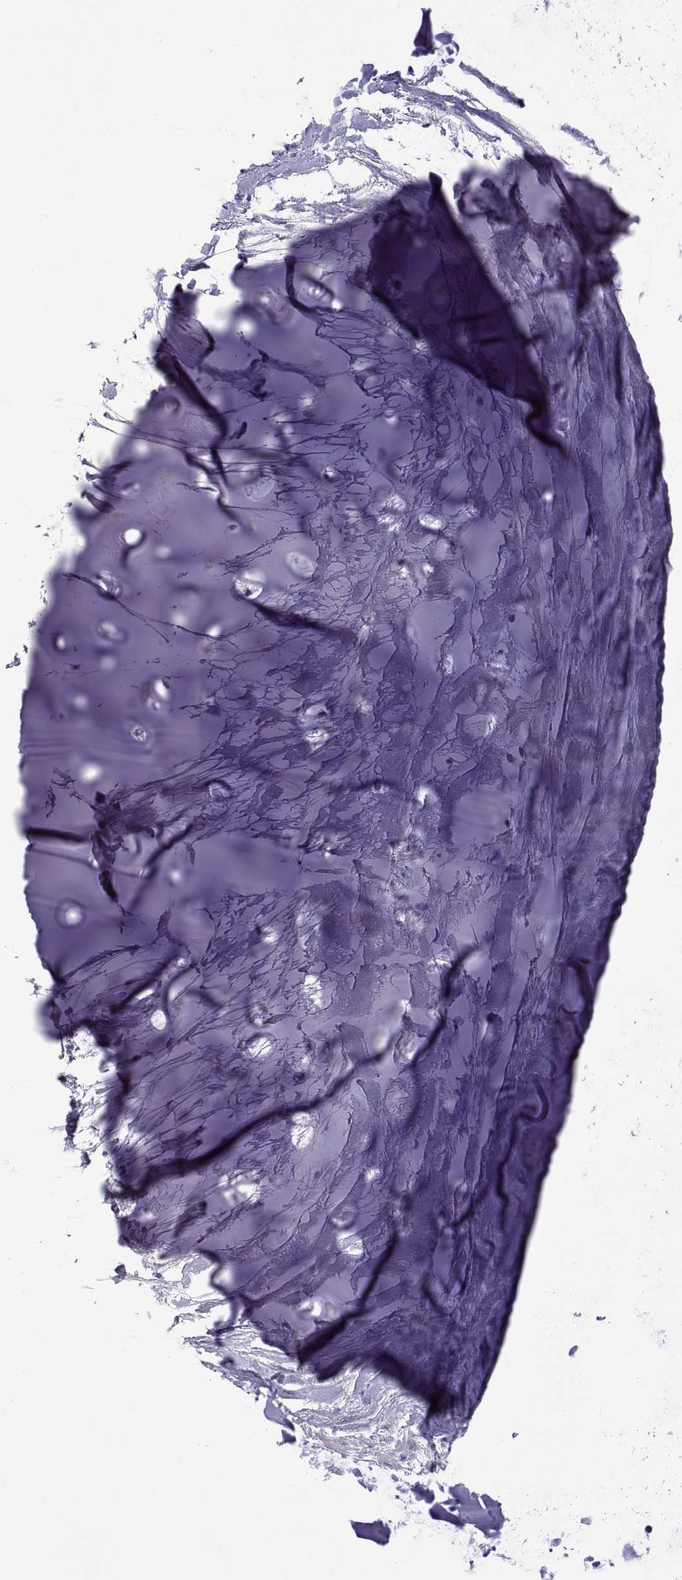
{"staining": {"intensity": "negative", "quantity": "none", "location": "none"}, "tissue": "soft tissue", "cell_type": "Chondrocytes", "image_type": "normal", "snomed": [{"axis": "morphology", "description": "Normal tissue, NOS"}, {"axis": "morphology", "description": "Squamous cell carcinoma, NOS"}, {"axis": "topography", "description": "Cartilage tissue"}, {"axis": "topography", "description": "Lung"}], "caption": "A photomicrograph of human soft tissue is negative for staining in chondrocytes.", "gene": "BSPH1", "patient": {"sex": "male", "age": 66}}